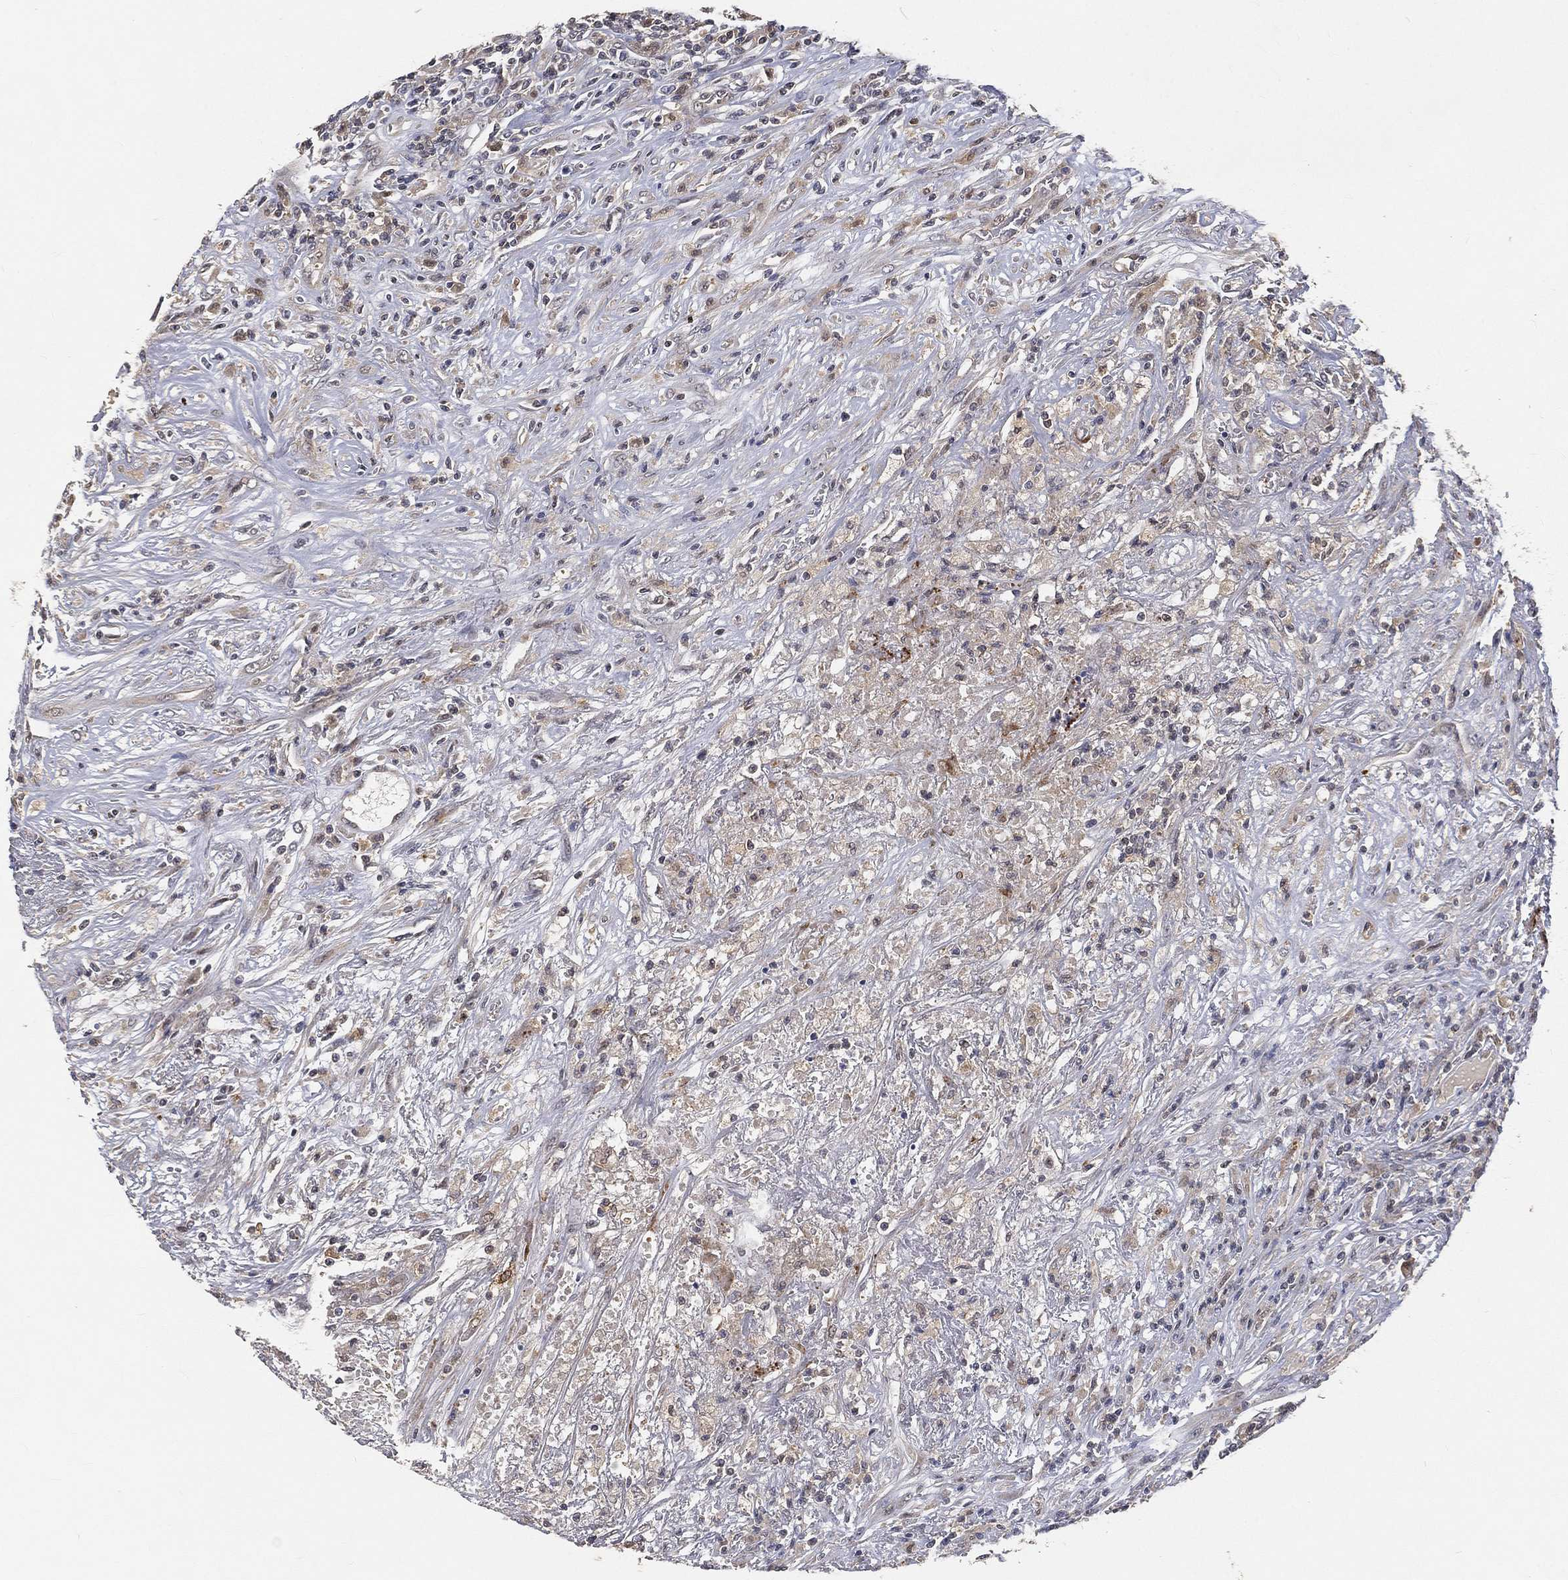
{"staining": {"intensity": "weak", "quantity": "<25%", "location": "cytoplasmic/membranous"}, "tissue": "lymphoma", "cell_type": "Tumor cells", "image_type": "cancer", "snomed": [{"axis": "morphology", "description": "Malignant lymphoma, non-Hodgkin's type, High grade"}, {"axis": "topography", "description": "Lung"}], "caption": "Tumor cells show no significant protein staining in malignant lymphoma, non-Hodgkin's type (high-grade).", "gene": "MAPK1", "patient": {"sex": "male", "age": 79}}